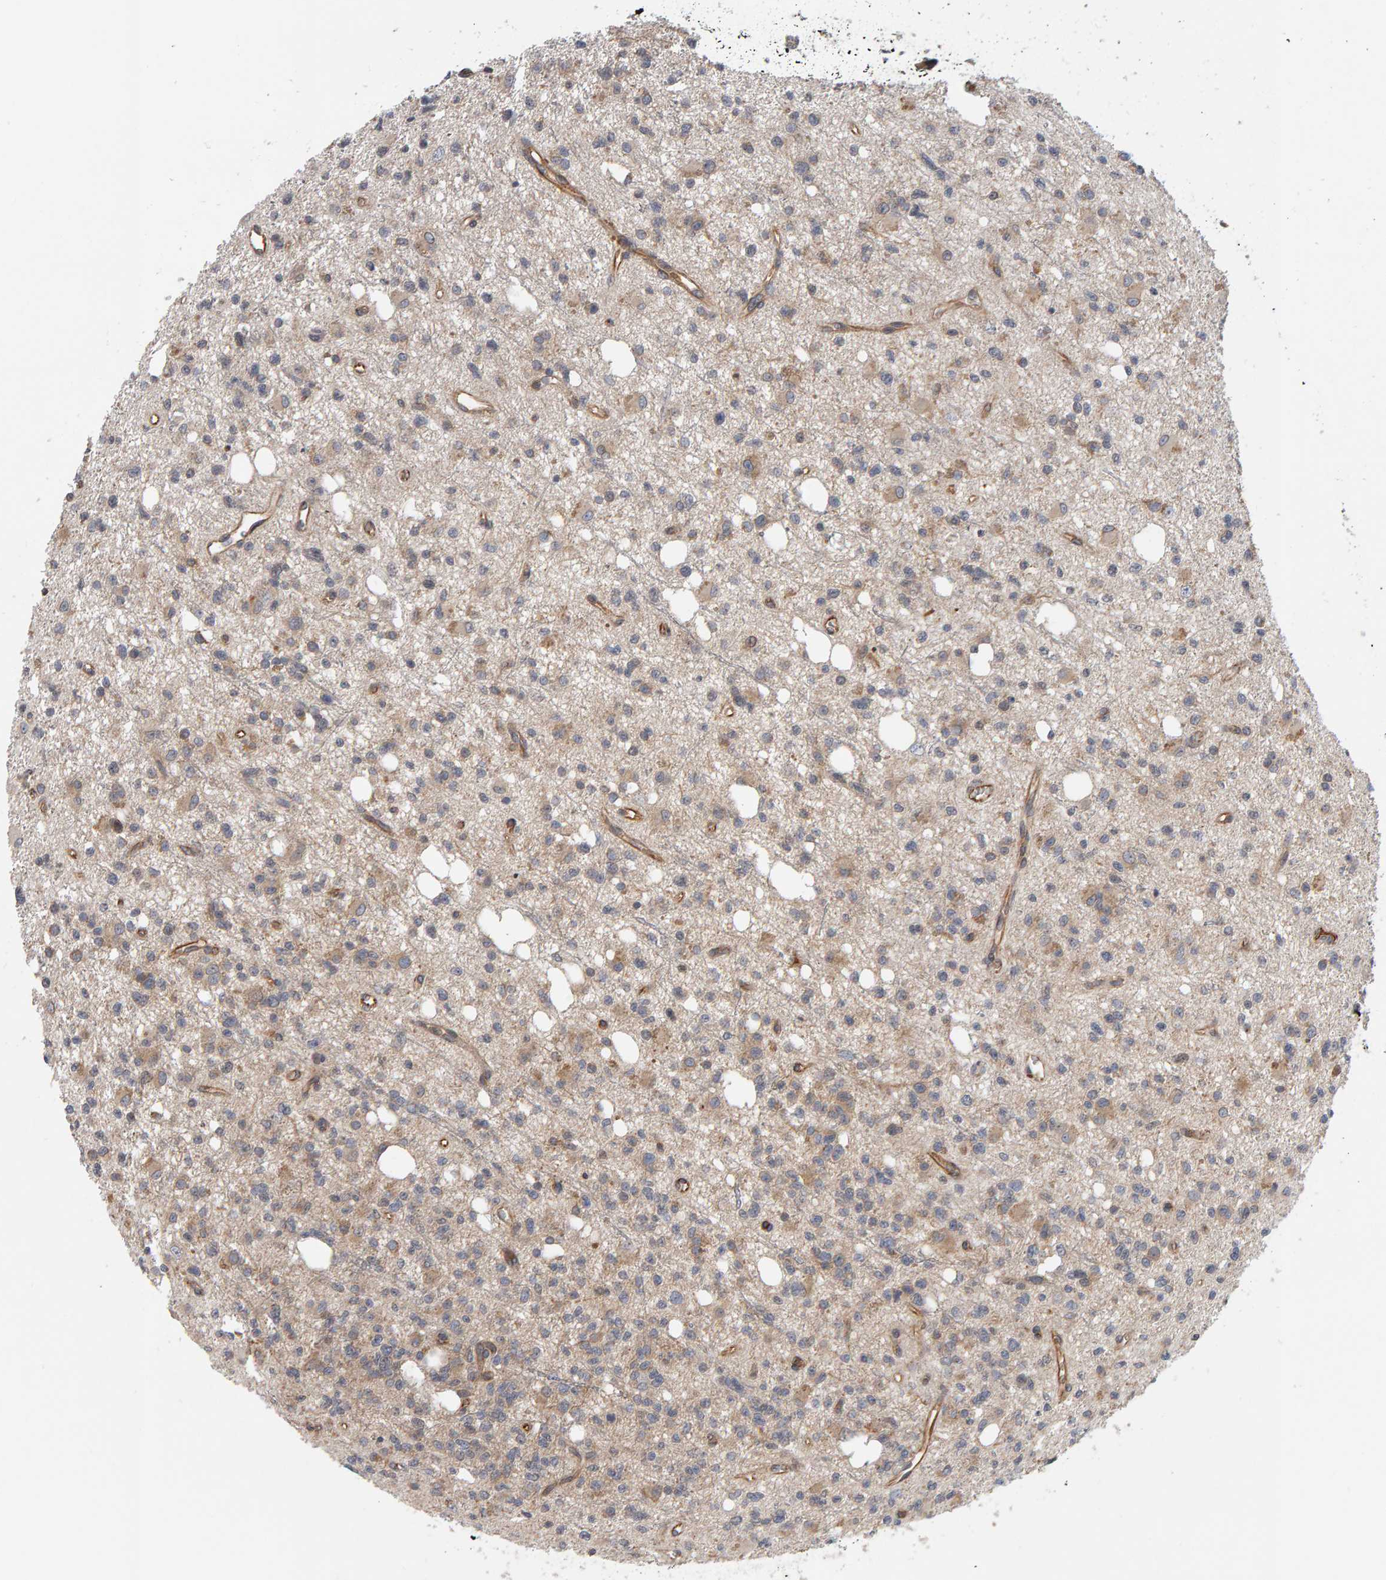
{"staining": {"intensity": "weak", "quantity": ">75%", "location": "cytoplasmic/membranous"}, "tissue": "glioma", "cell_type": "Tumor cells", "image_type": "cancer", "snomed": [{"axis": "morphology", "description": "Glioma, malignant, High grade"}, {"axis": "topography", "description": "Brain"}], "caption": "Glioma stained with DAB (3,3'-diaminobenzidine) immunohistochemistry (IHC) exhibits low levels of weak cytoplasmic/membranous positivity in about >75% of tumor cells.", "gene": "C9orf72", "patient": {"sex": "female", "age": 62}}